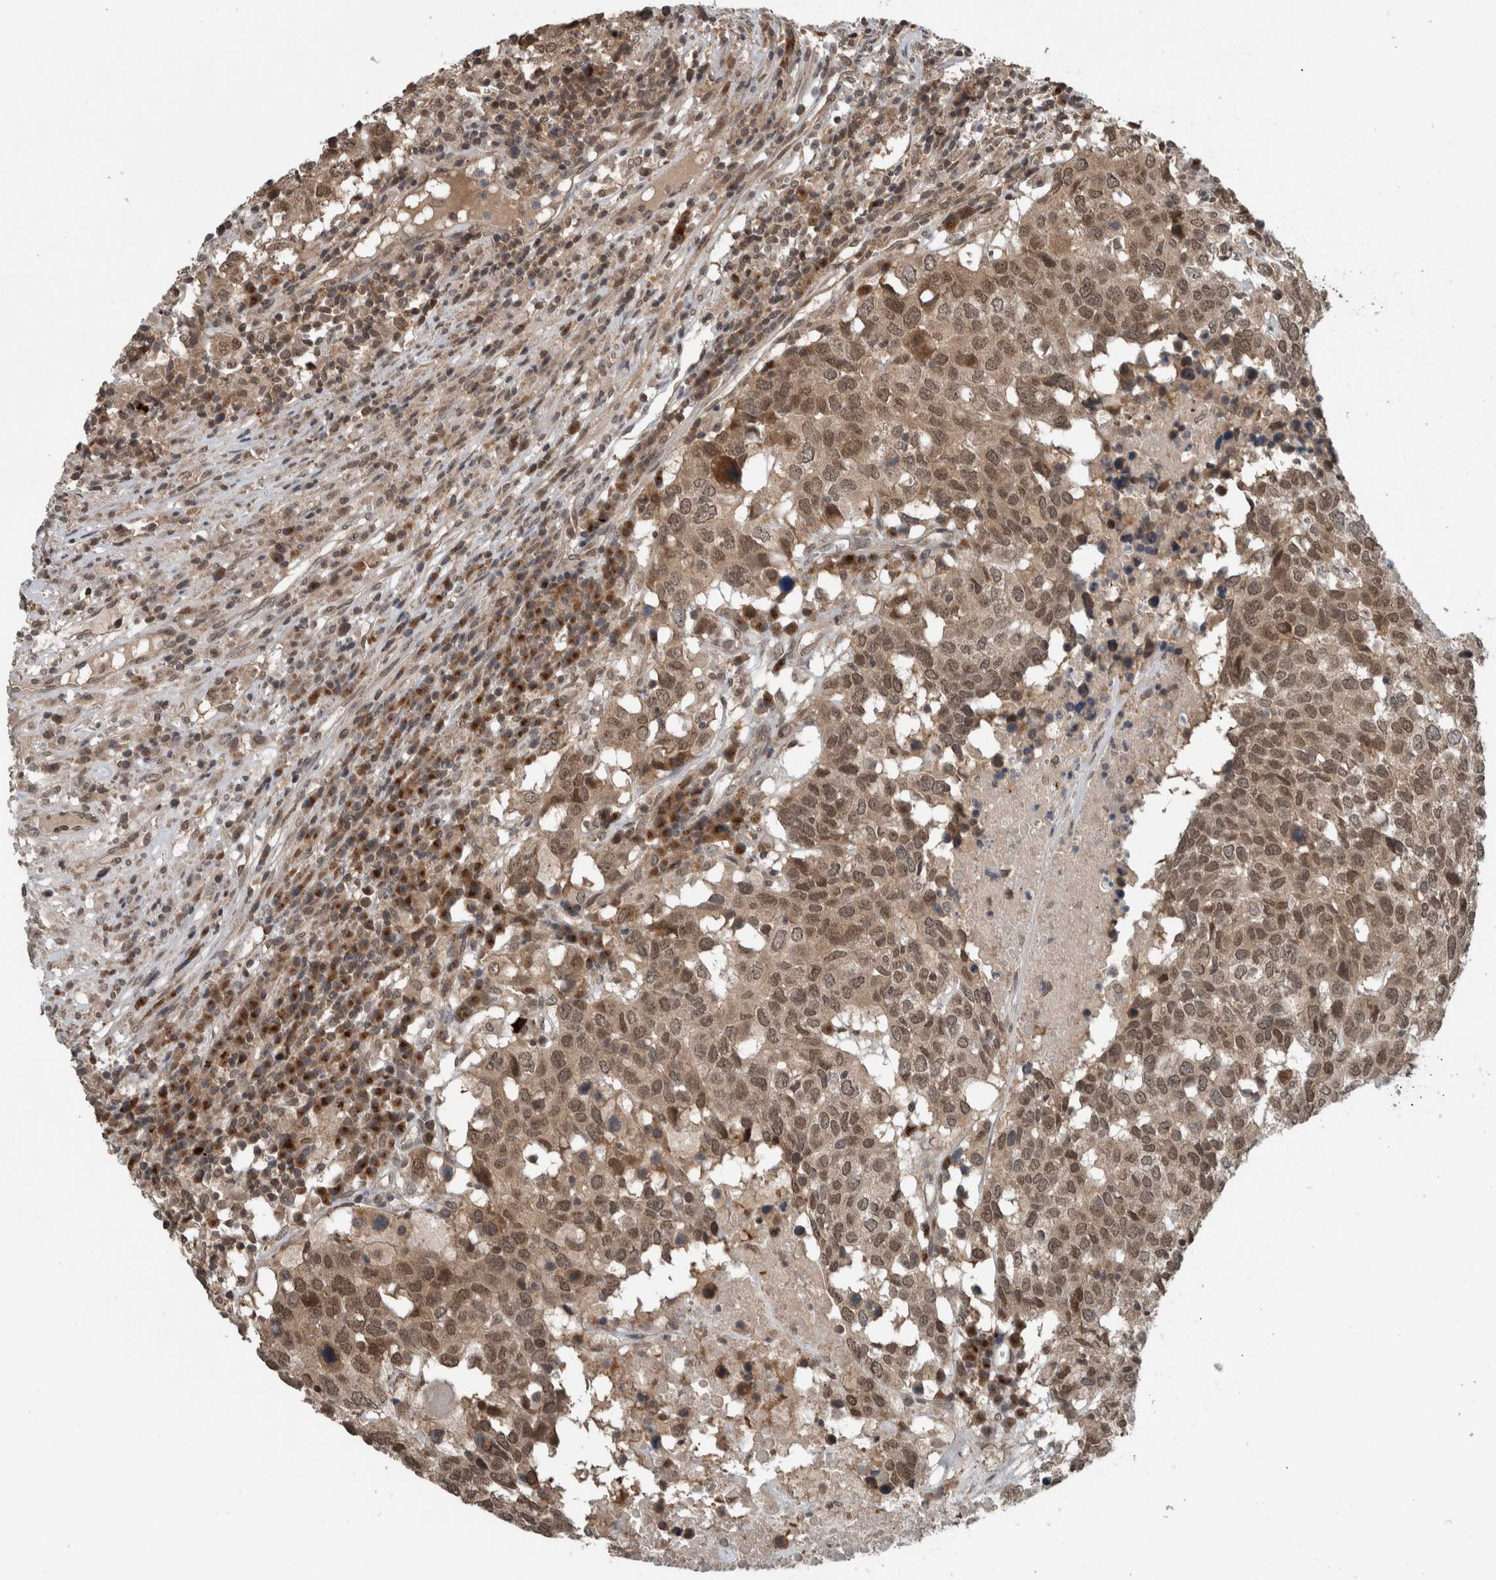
{"staining": {"intensity": "weak", "quantity": ">75%", "location": "cytoplasmic/membranous,nuclear"}, "tissue": "head and neck cancer", "cell_type": "Tumor cells", "image_type": "cancer", "snomed": [{"axis": "morphology", "description": "Squamous cell carcinoma, NOS"}, {"axis": "topography", "description": "Head-Neck"}], "caption": "Human head and neck cancer stained with a protein marker exhibits weak staining in tumor cells.", "gene": "SPAG7", "patient": {"sex": "male", "age": 66}}